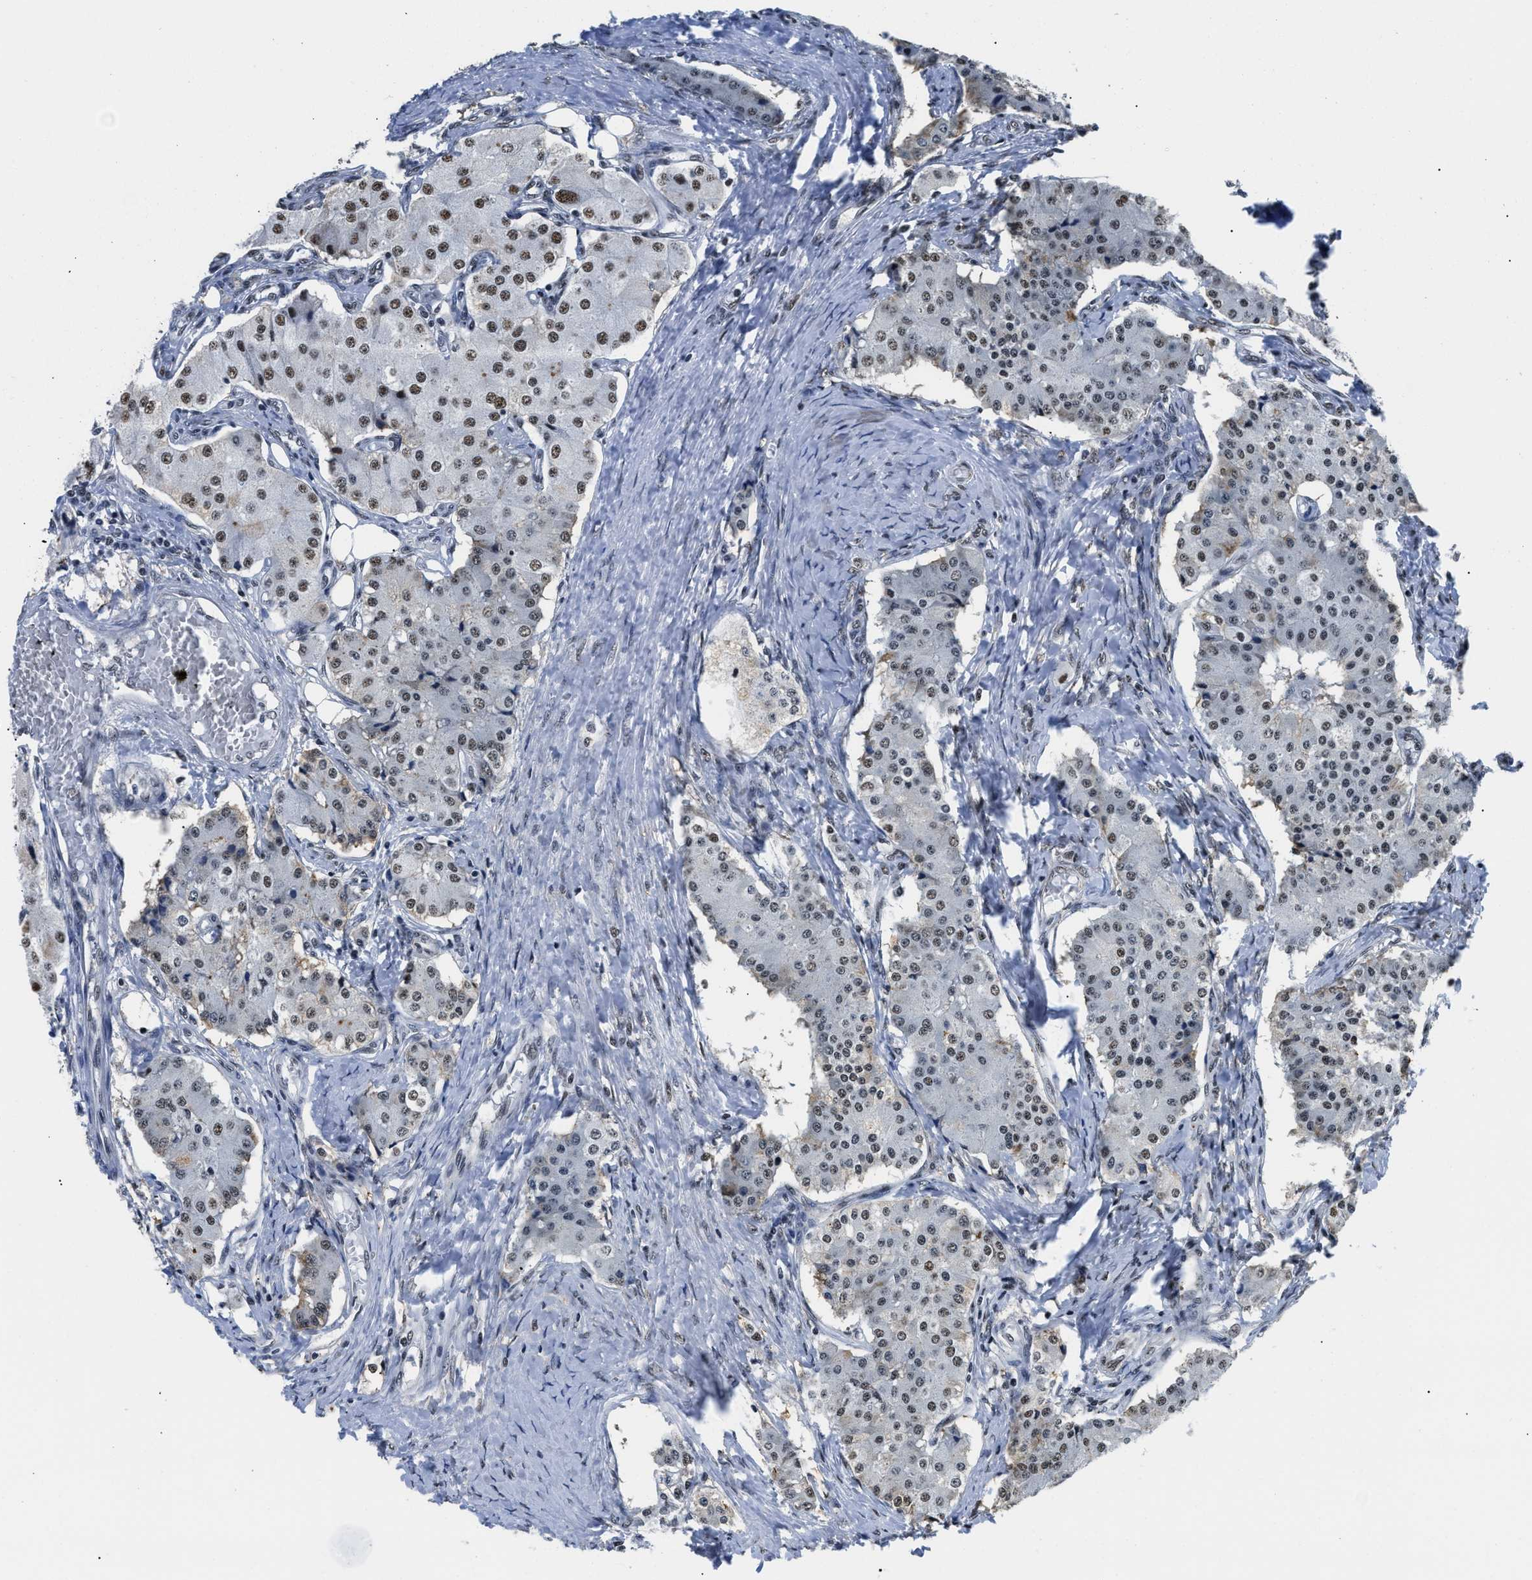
{"staining": {"intensity": "moderate", "quantity": ">75%", "location": "nuclear"}, "tissue": "carcinoid", "cell_type": "Tumor cells", "image_type": "cancer", "snomed": [{"axis": "morphology", "description": "Carcinoid, malignant, NOS"}, {"axis": "topography", "description": "Colon"}], "caption": "Approximately >75% of tumor cells in human carcinoid show moderate nuclear protein positivity as visualized by brown immunohistochemical staining.", "gene": "HNRNPH2", "patient": {"sex": "female", "age": 52}}